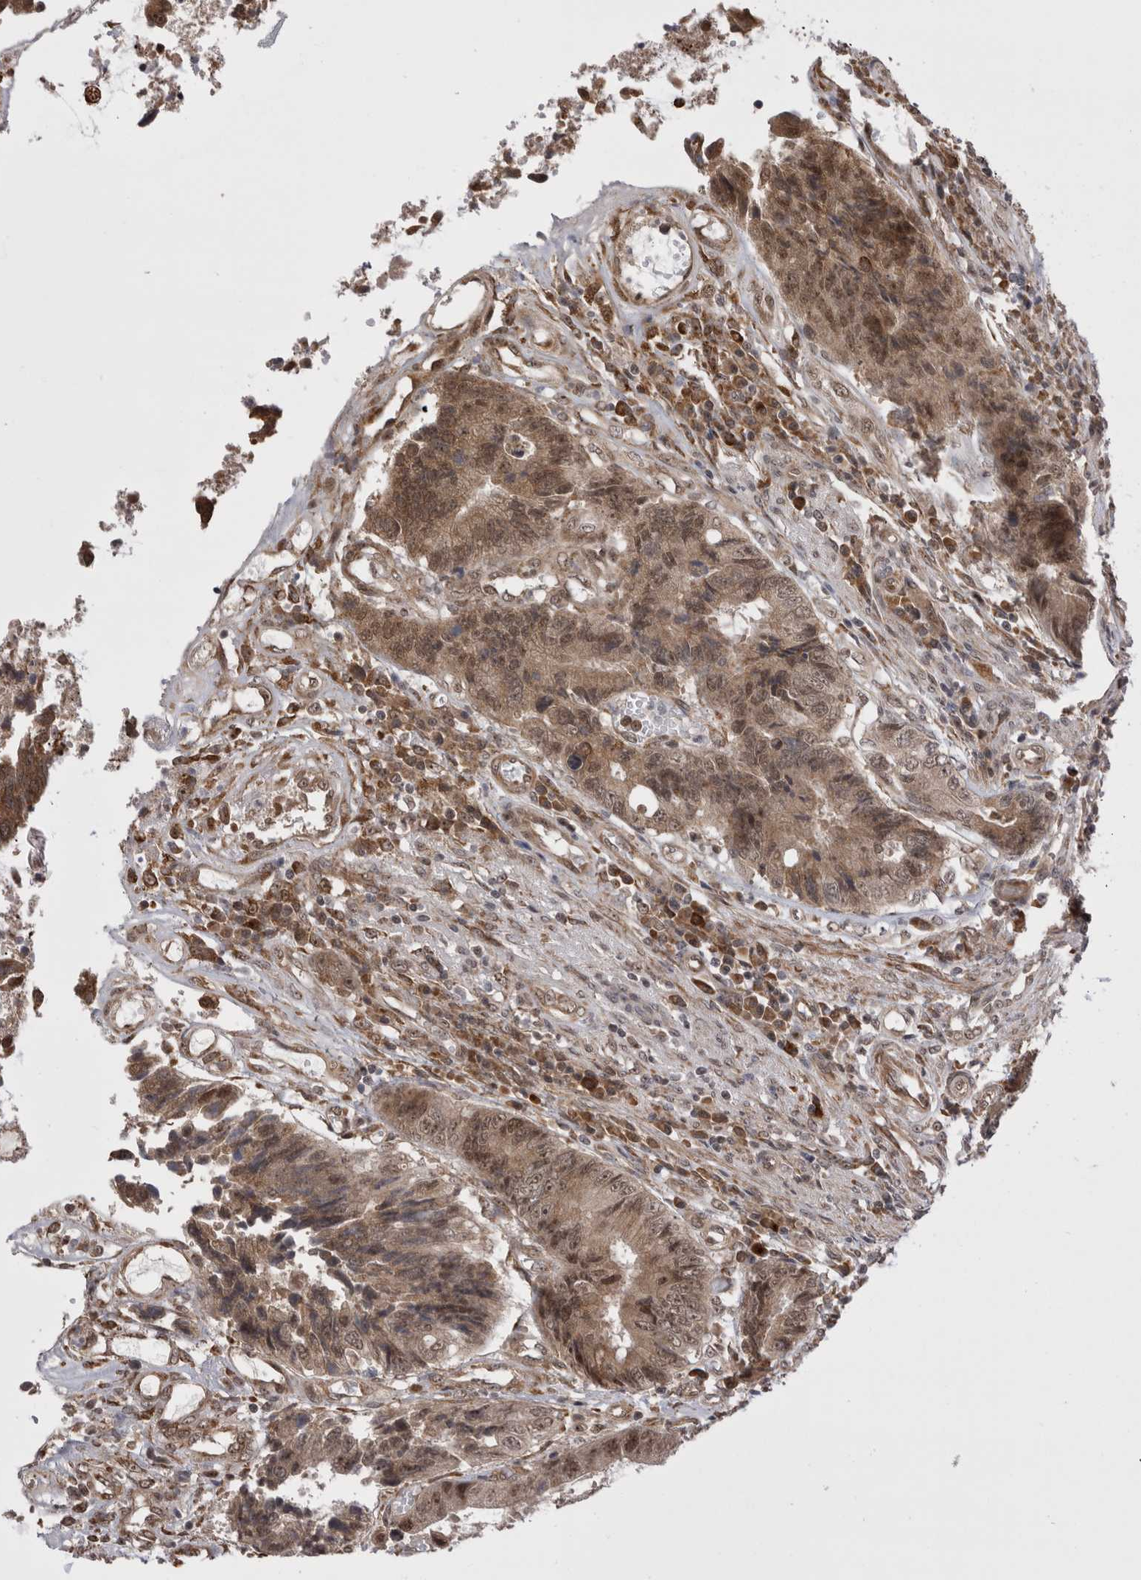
{"staining": {"intensity": "moderate", "quantity": ">75%", "location": "cytoplasmic/membranous,nuclear"}, "tissue": "colorectal cancer", "cell_type": "Tumor cells", "image_type": "cancer", "snomed": [{"axis": "morphology", "description": "Adenocarcinoma, NOS"}, {"axis": "topography", "description": "Rectum"}], "caption": "Protein staining of colorectal cancer (adenocarcinoma) tissue exhibits moderate cytoplasmic/membranous and nuclear staining in approximately >75% of tumor cells.", "gene": "EXOSC4", "patient": {"sex": "male", "age": 84}}